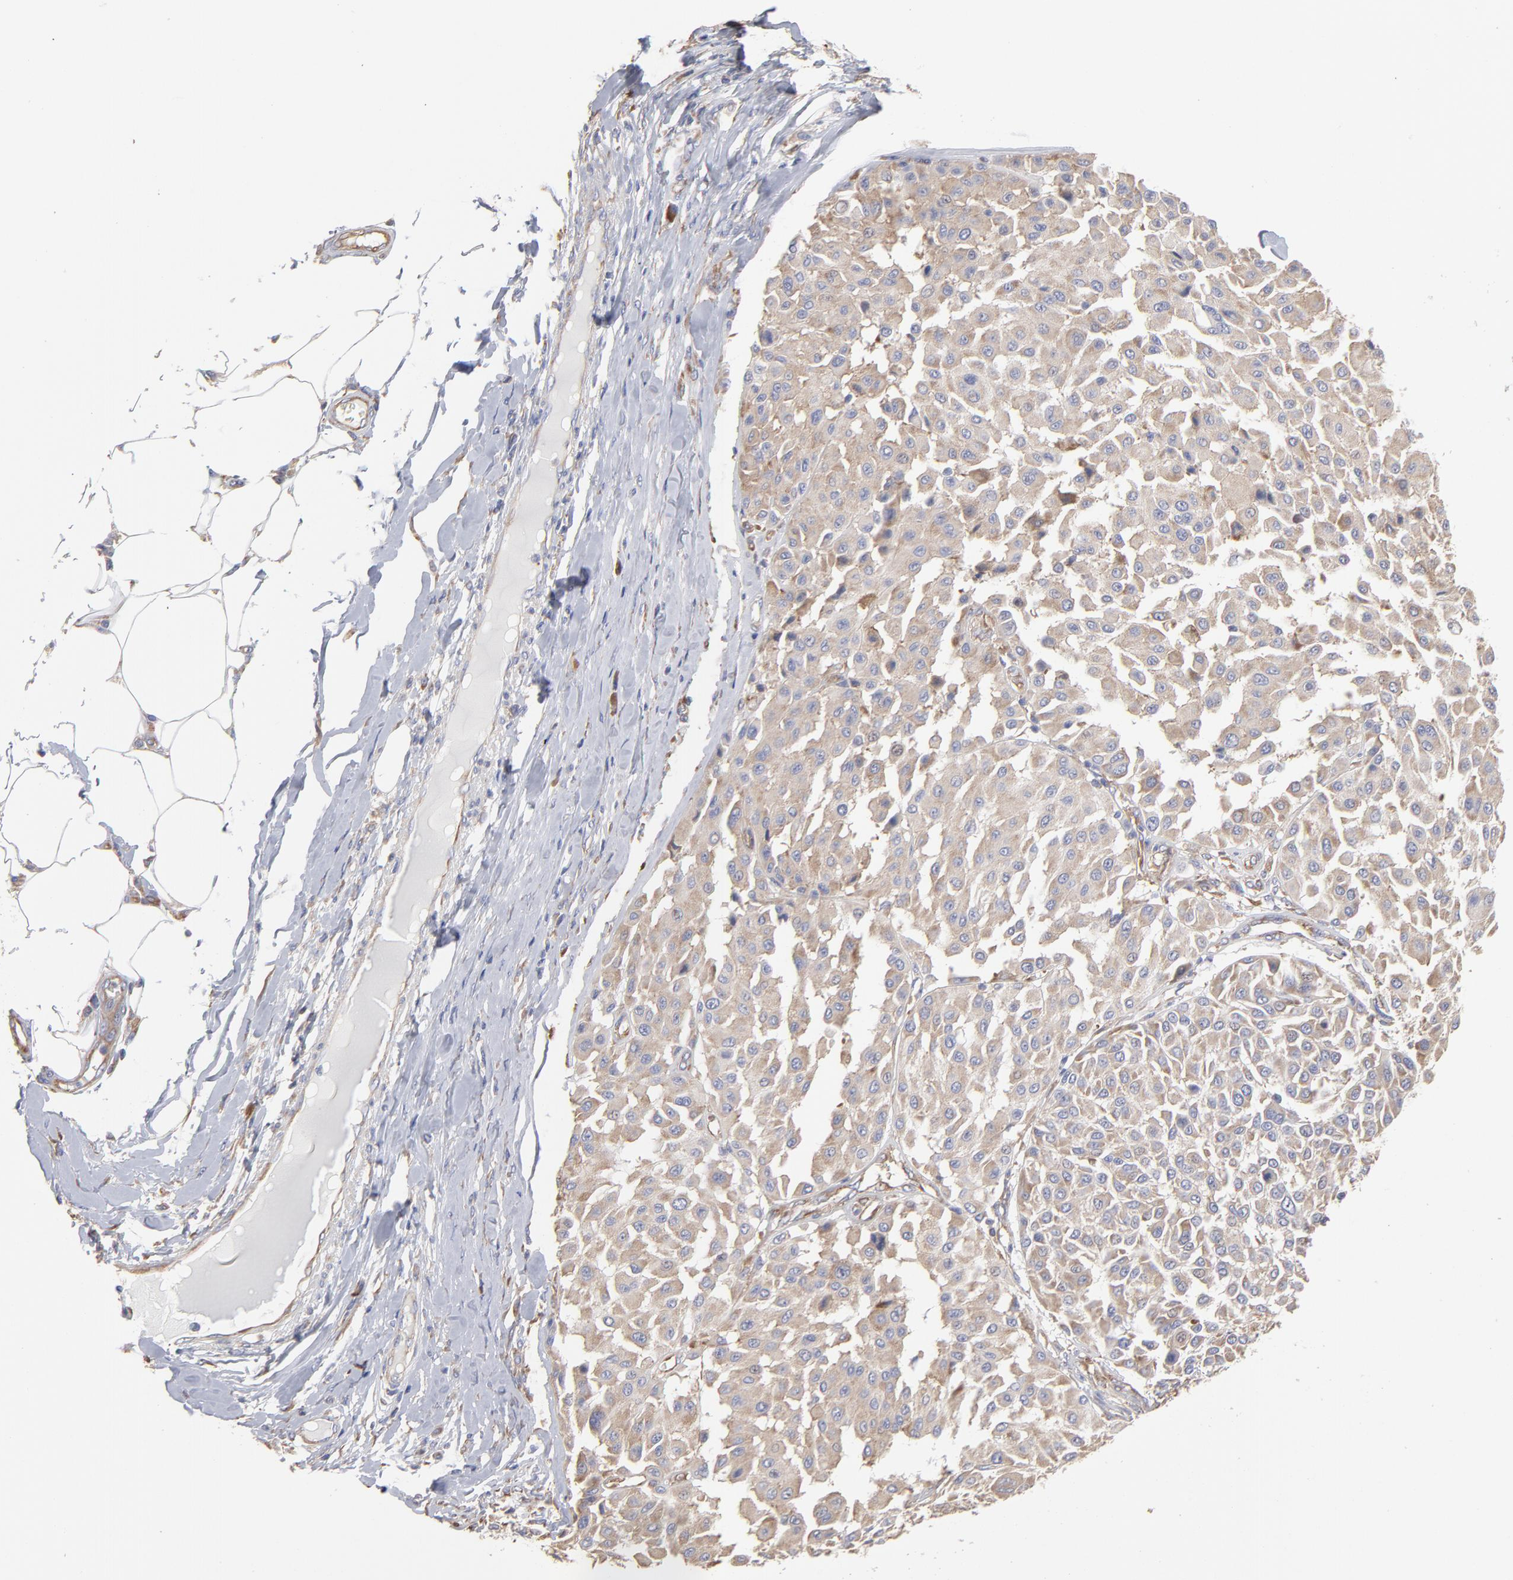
{"staining": {"intensity": "weak", "quantity": ">75%", "location": "cytoplasmic/membranous"}, "tissue": "melanoma", "cell_type": "Tumor cells", "image_type": "cancer", "snomed": [{"axis": "morphology", "description": "Malignant melanoma, Metastatic site"}, {"axis": "topography", "description": "Soft tissue"}], "caption": "Tumor cells reveal low levels of weak cytoplasmic/membranous positivity in approximately >75% of cells in human melanoma. (DAB IHC, brown staining for protein, blue staining for nuclei).", "gene": "RPL3", "patient": {"sex": "male", "age": 41}}